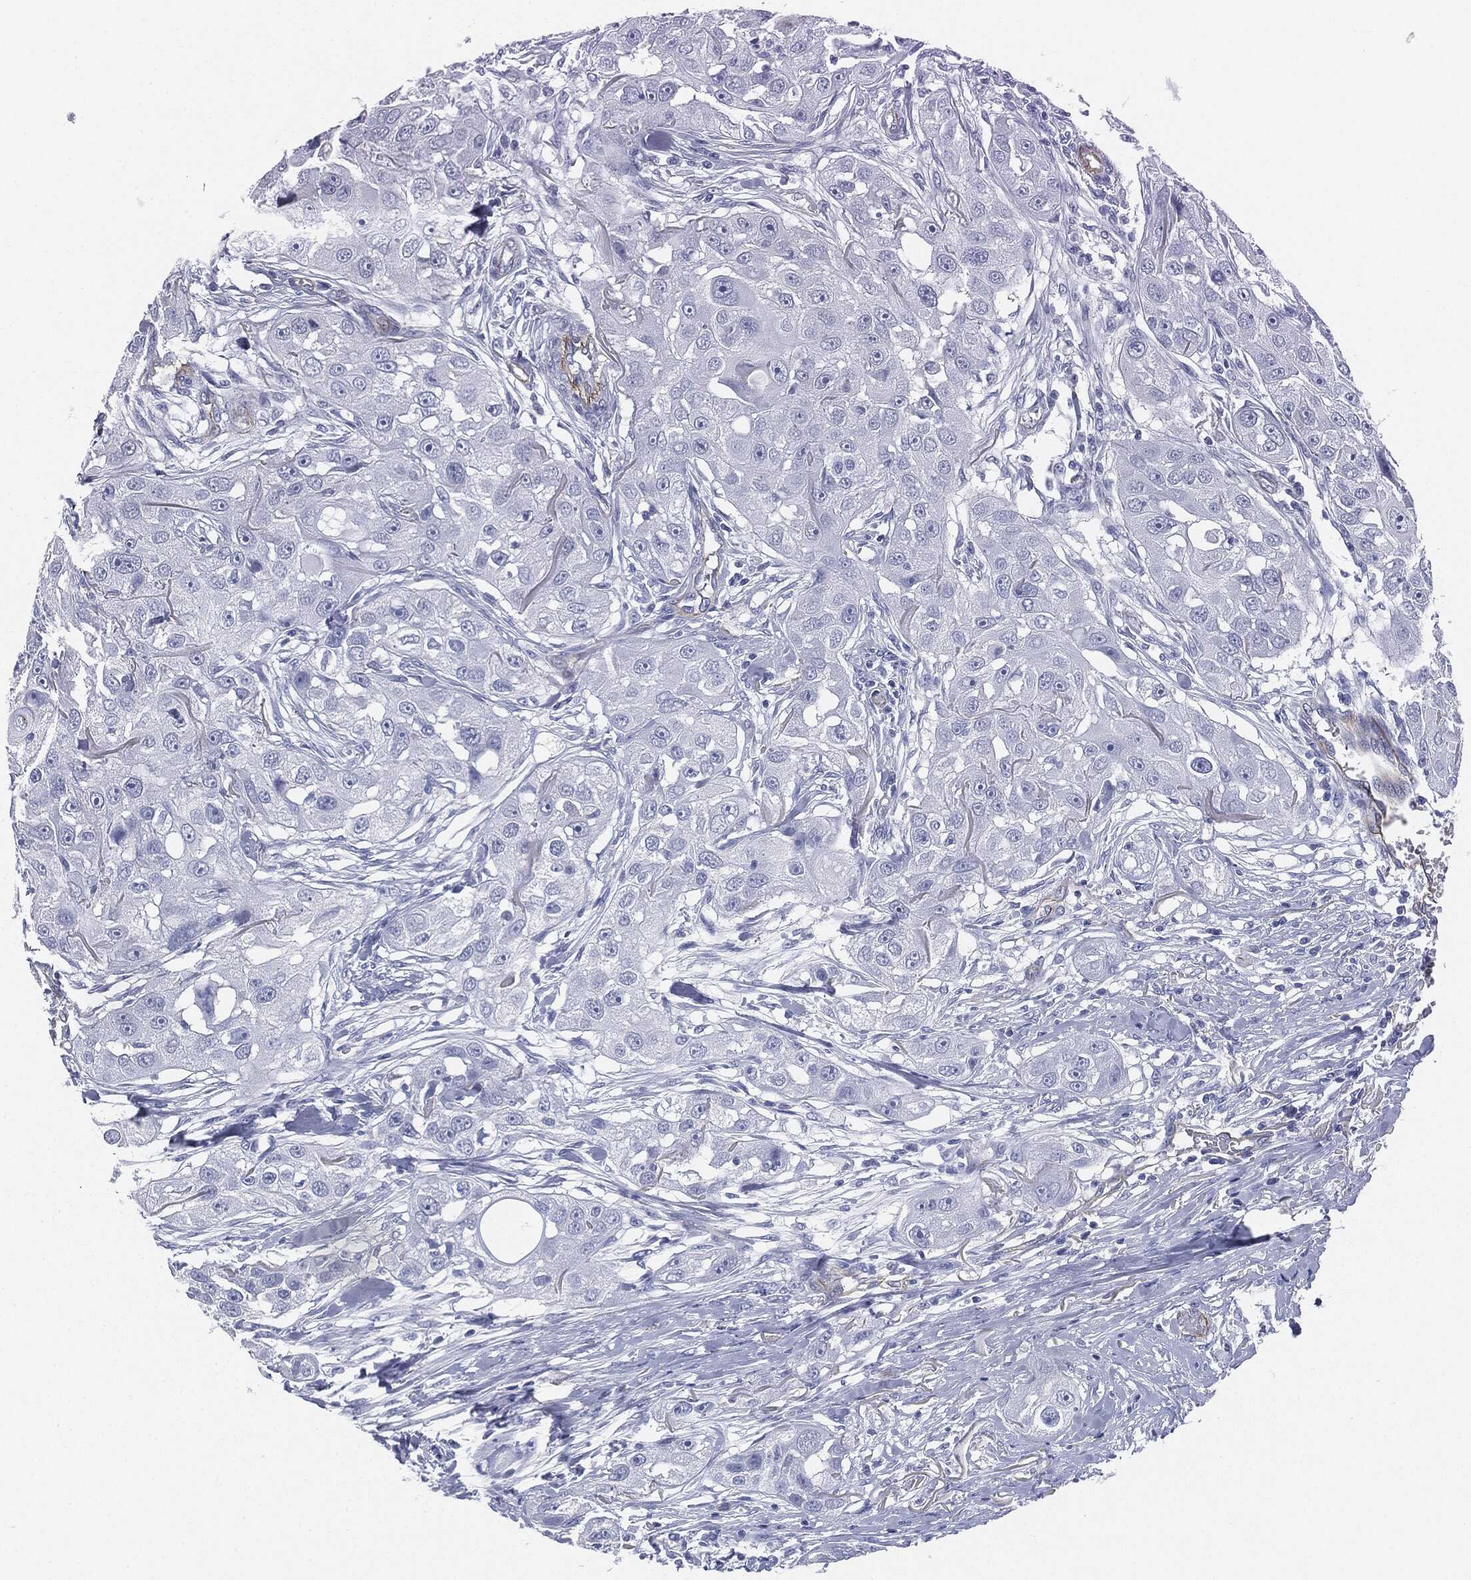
{"staining": {"intensity": "negative", "quantity": "none", "location": "none"}, "tissue": "head and neck cancer", "cell_type": "Tumor cells", "image_type": "cancer", "snomed": [{"axis": "morphology", "description": "Squamous cell carcinoma, NOS"}, {"axis": "topography", "description": "Head-Neck"}], "caption": "Immunohistochemistry image of neoplastic tissue: human head and neck squamous cell carcinoma stained with DAB (3,3'-diaminobenzidine) demonstrates no significant protein staining in tumor cells.", "gene": "MUC5AC", "patient": {"sex": "male", "age": 51}}